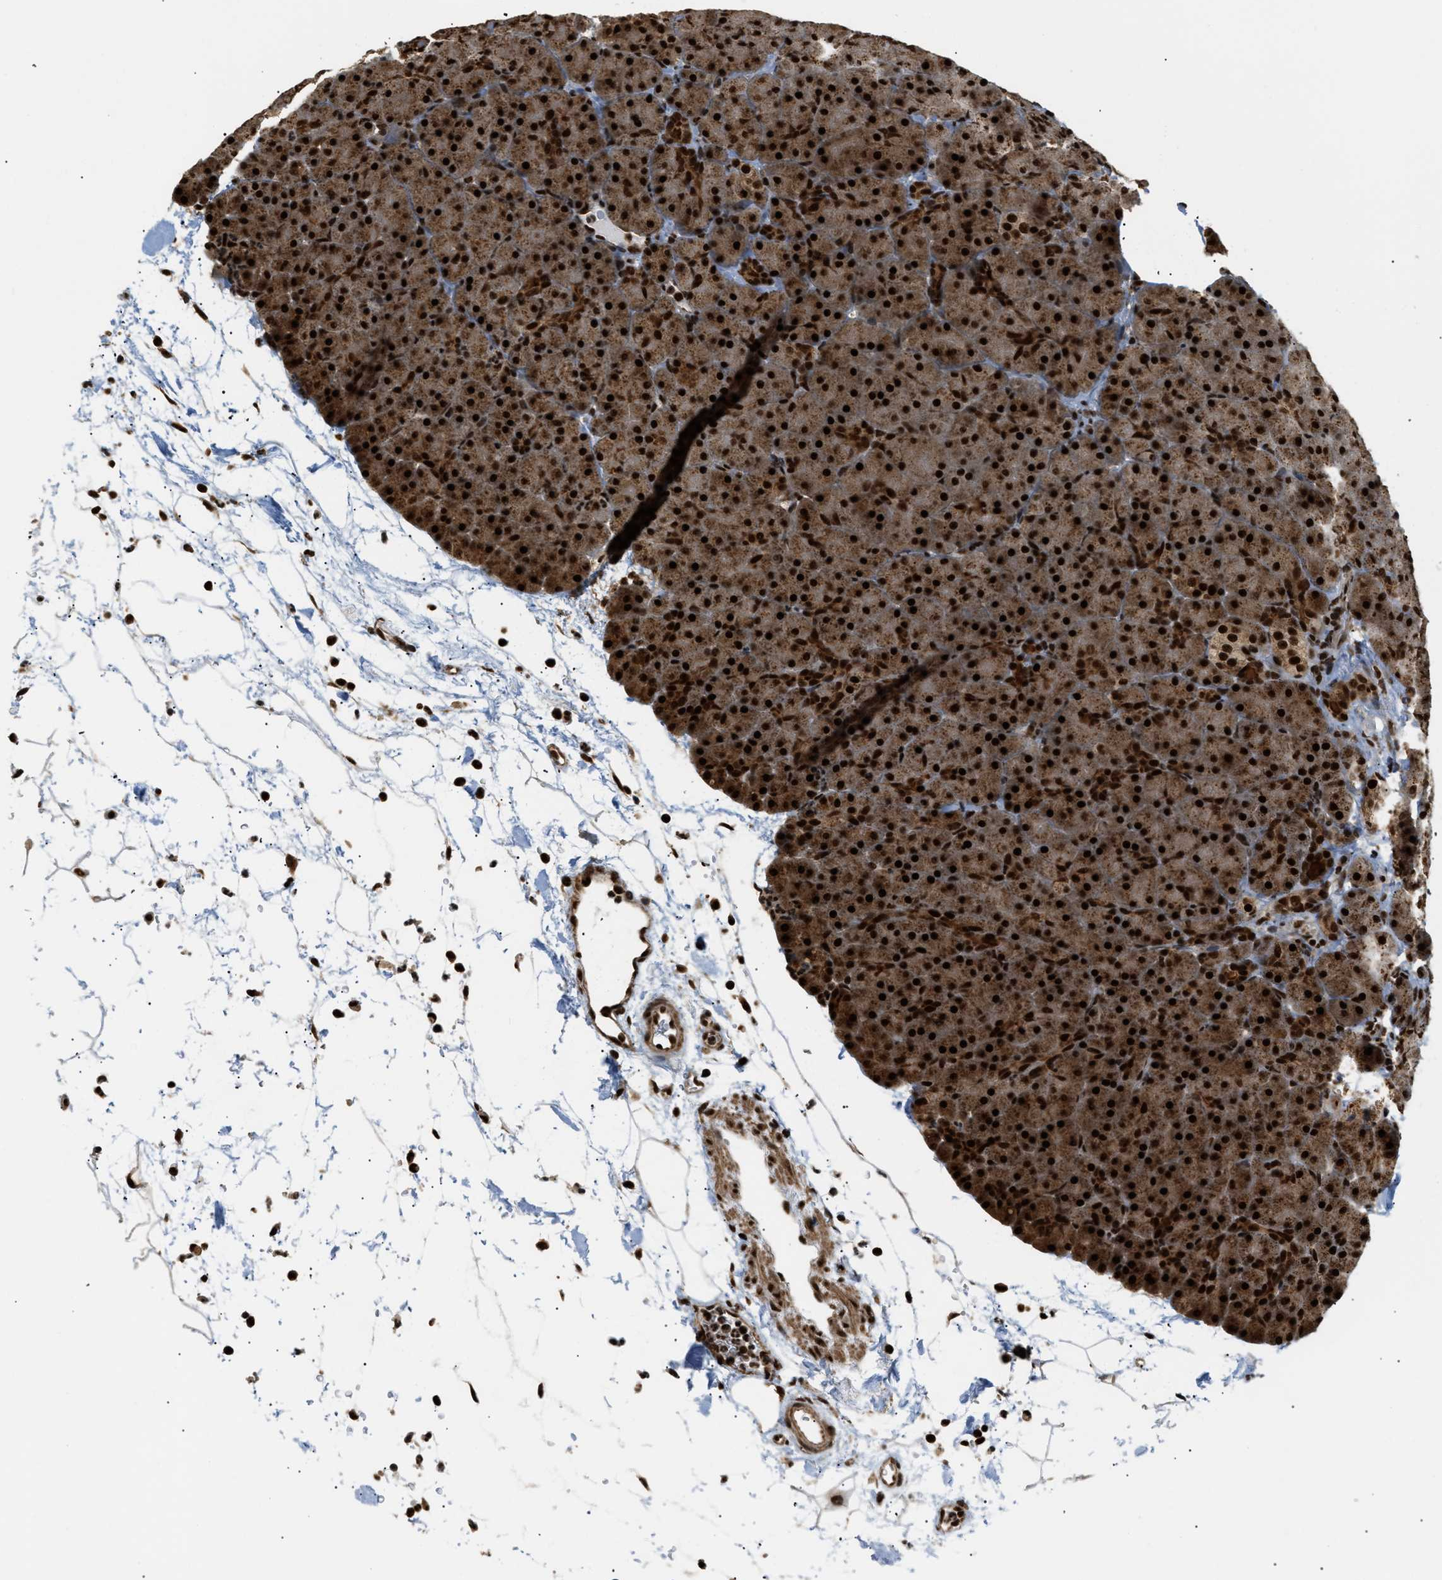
{"staining": {"intensity": "strong", "quantity": ">75%", "location": "cytoplasmic/membranous,nuclear"}, "tissue": "pancreas", "cell_type": "Exocrine glandular cells", "image_type": "normal", "snomed": [{"axis": "morphology", "description": "Normal tissue, NOS"}, {"axis": "topography", "description": "Pancreas"}], "caption": "An immunohistochemistry micrograph of unremarkable tissue is shown. Protein staining in brown labels strong cytoplasmic/membranous,nuclear positivity in pancreas within exocrine glandular cells.", "gene": "RBM5", "patient": {"sex": "male", "age": 66}}